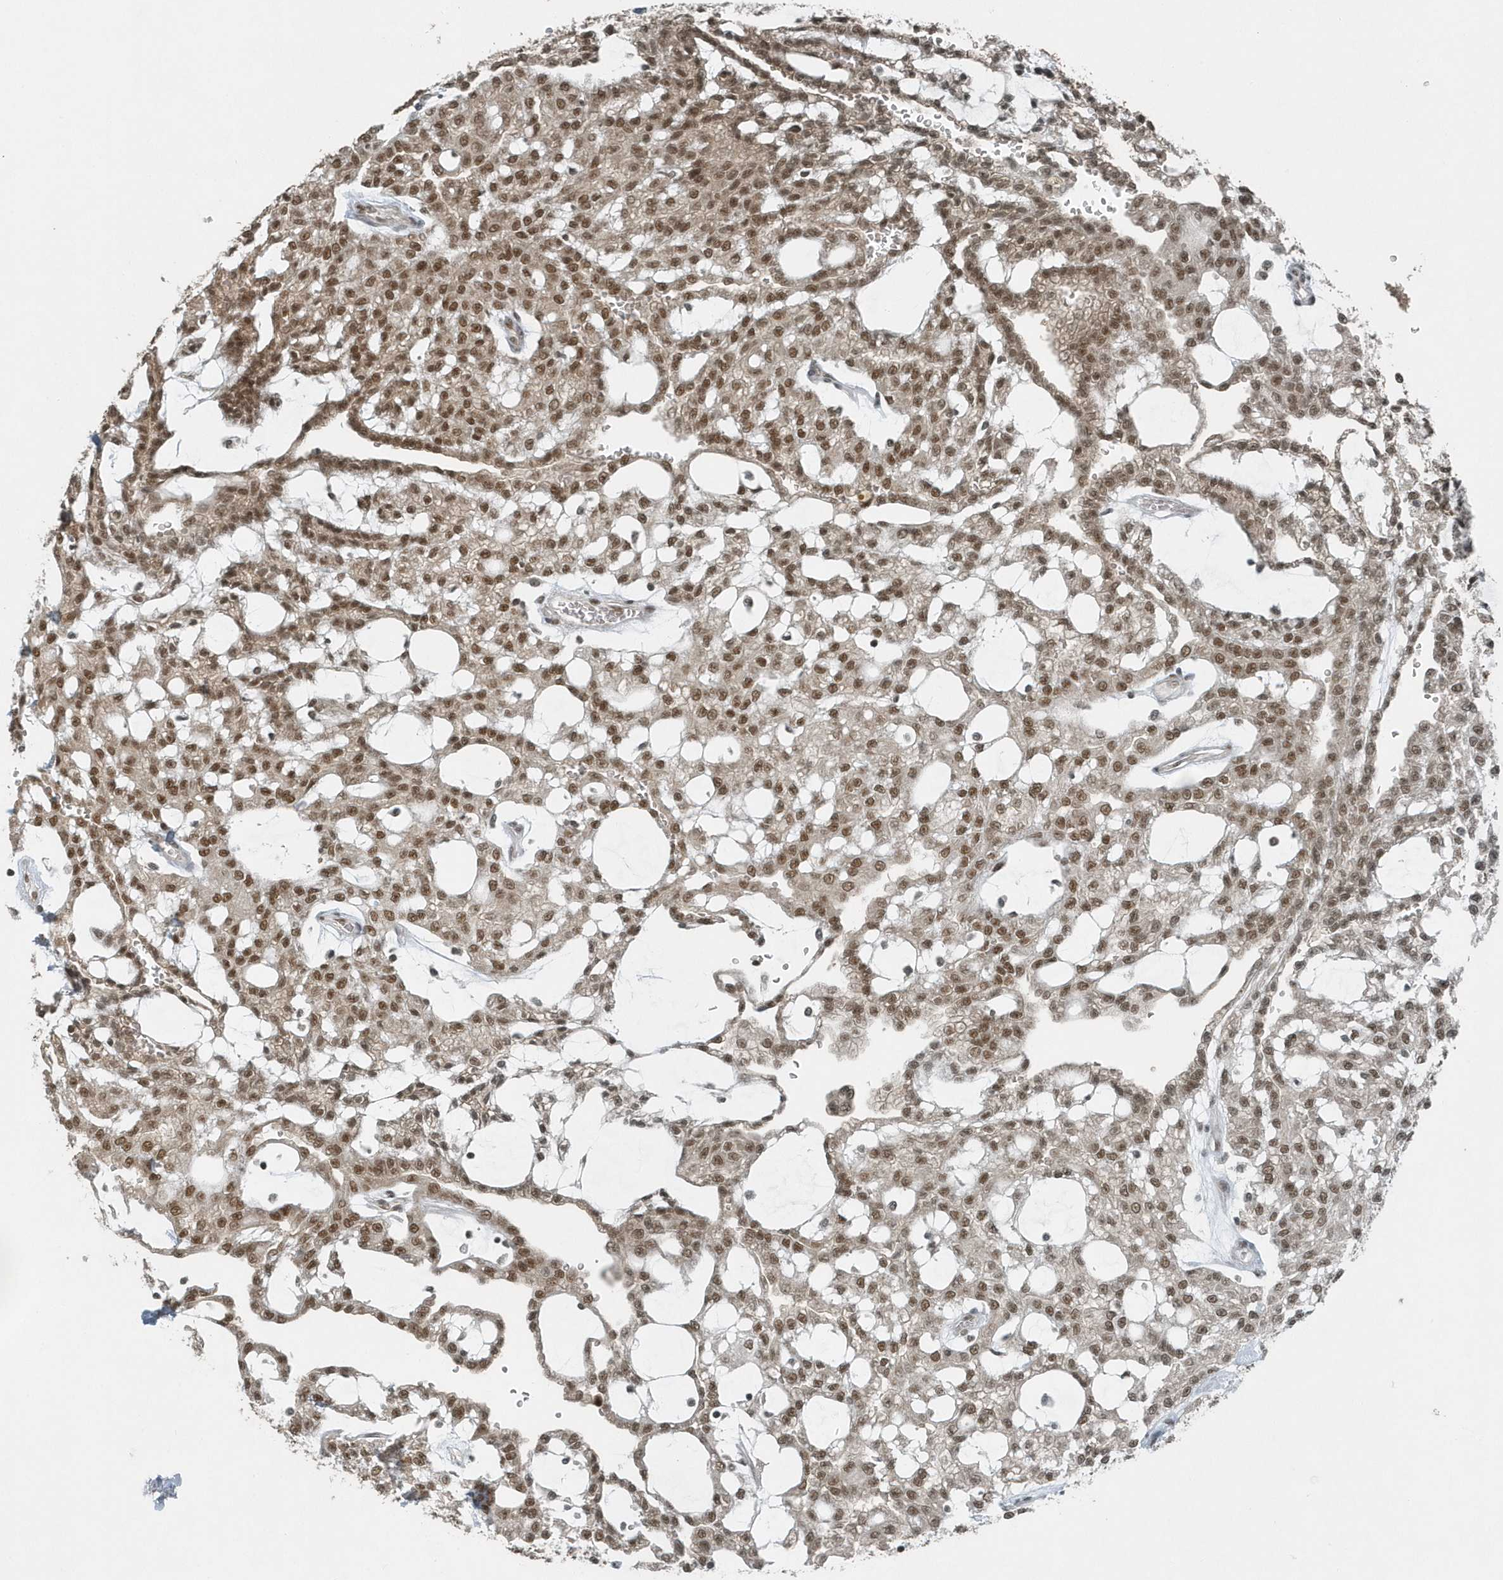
{"staining": {"intensity": "moderate", "quantity": ">75%", "location": "nuclear"}, "tissue": "renal cancer", "cell_type": "Tumor cells", "image_type": "cancer", "snomed": [{"axis": "morphology", "description": "Adenocarcinoma, NOS"}, {"axis": "topography", "description": "Kidney"}], "caption": "There is medium levels of moderate nuclear expression in tumor cells of adenocarcinoma (renal), as demonstrated by immunohistochemical staining (brown color).", "gene": "YTHDC1", "patient": {"sex": "male", "age": 63}}